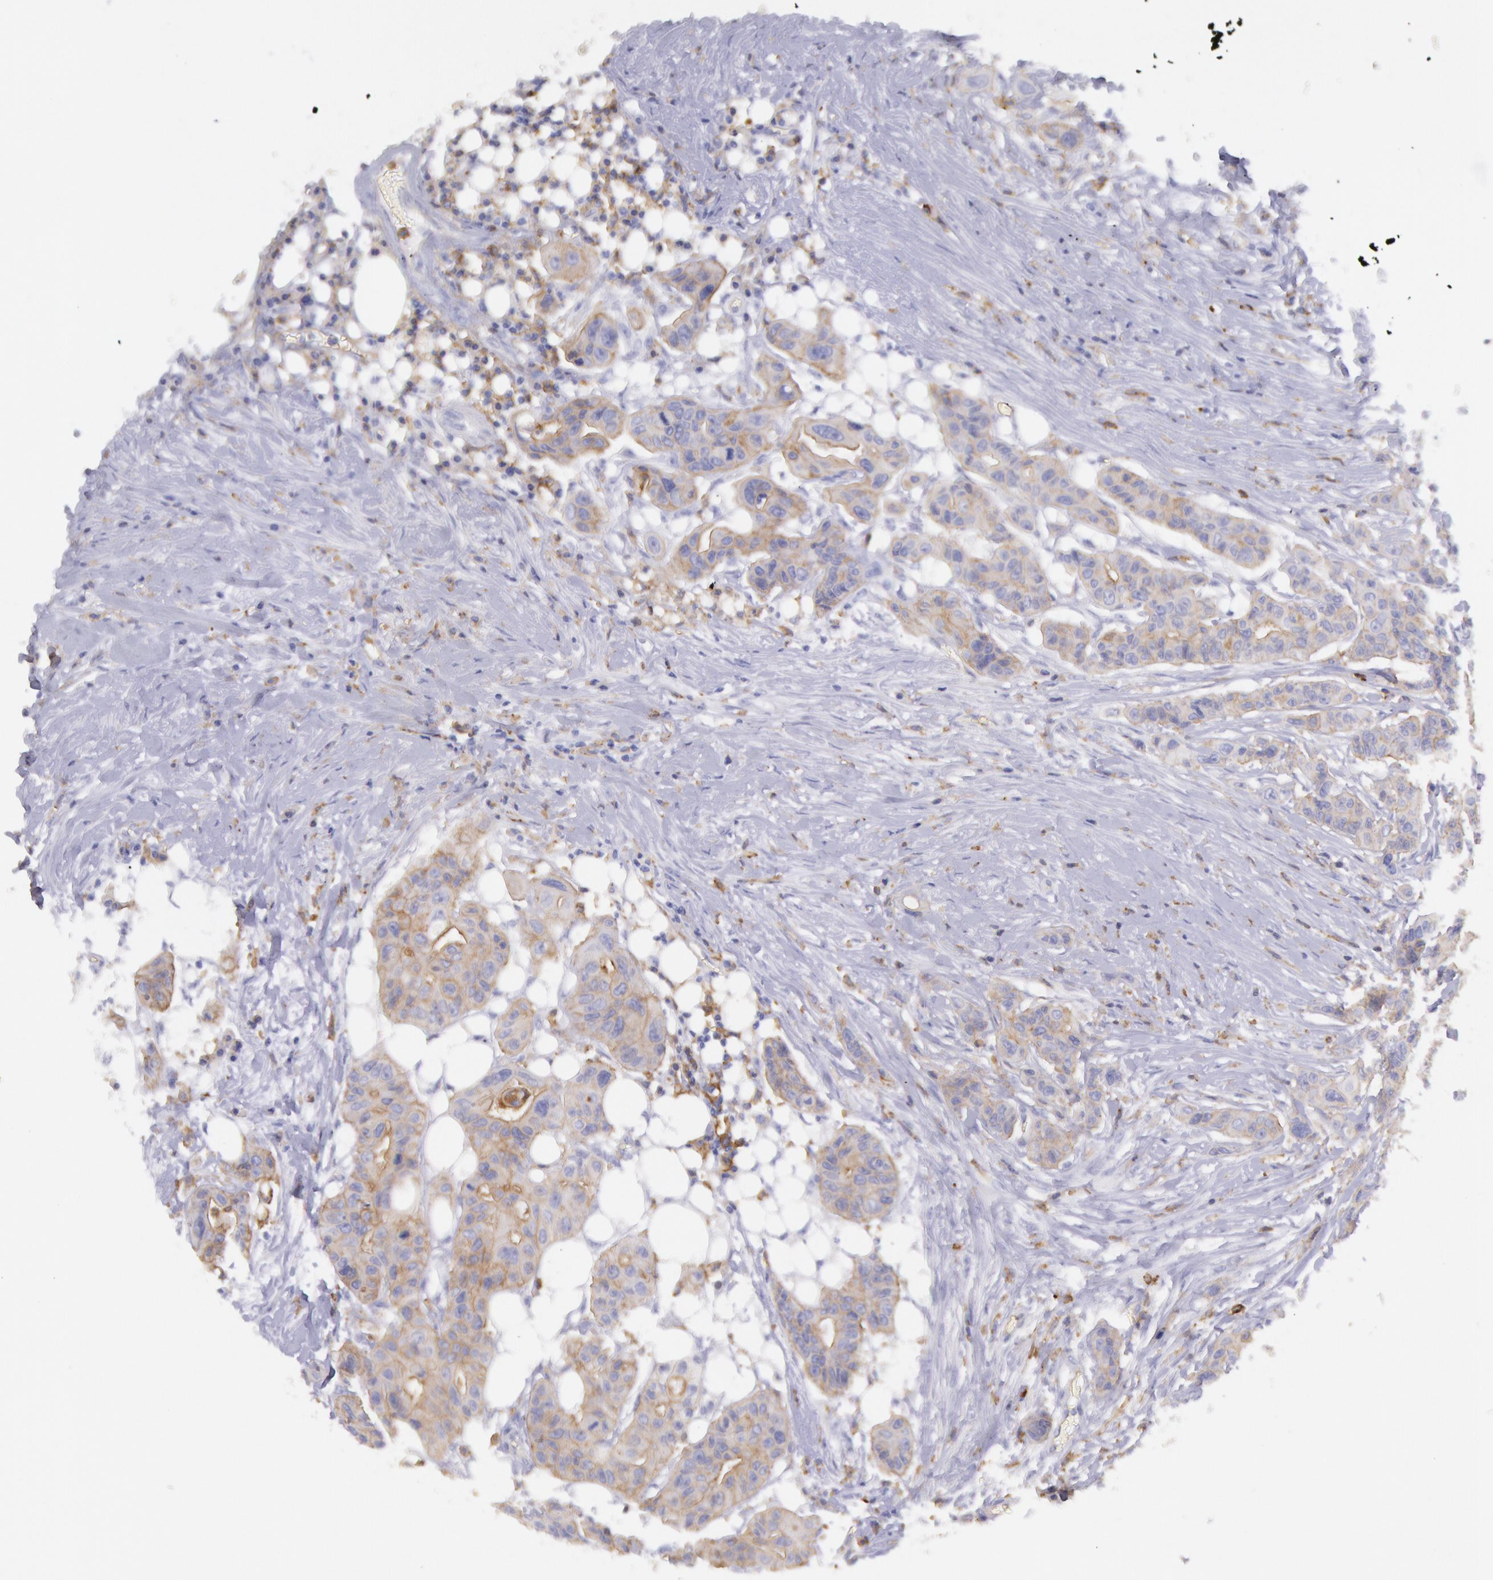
{"staining": {"intensity": "weak", "quantity": "25%-75%", "location": "cytoplasmic/membranous"}, "tissue": "colorectal cancer", "cell_type": "Tumor cells", "image_type": "cancer", "snomed": [{"axis": "morphology", "description": "Adenocarcinoma, NOS"}, {"axis": "topography", "description": "Colon"}], "caption": "The micrograph shows immunohistochemical staining of colorectal cancer (adenocarcinoma). There is weak cytoplasmic/membranous positivity is seen in about 25%-75% of tumor cells.", "gene": "LYN", "patient": {"sex": "female", "age": 70}}